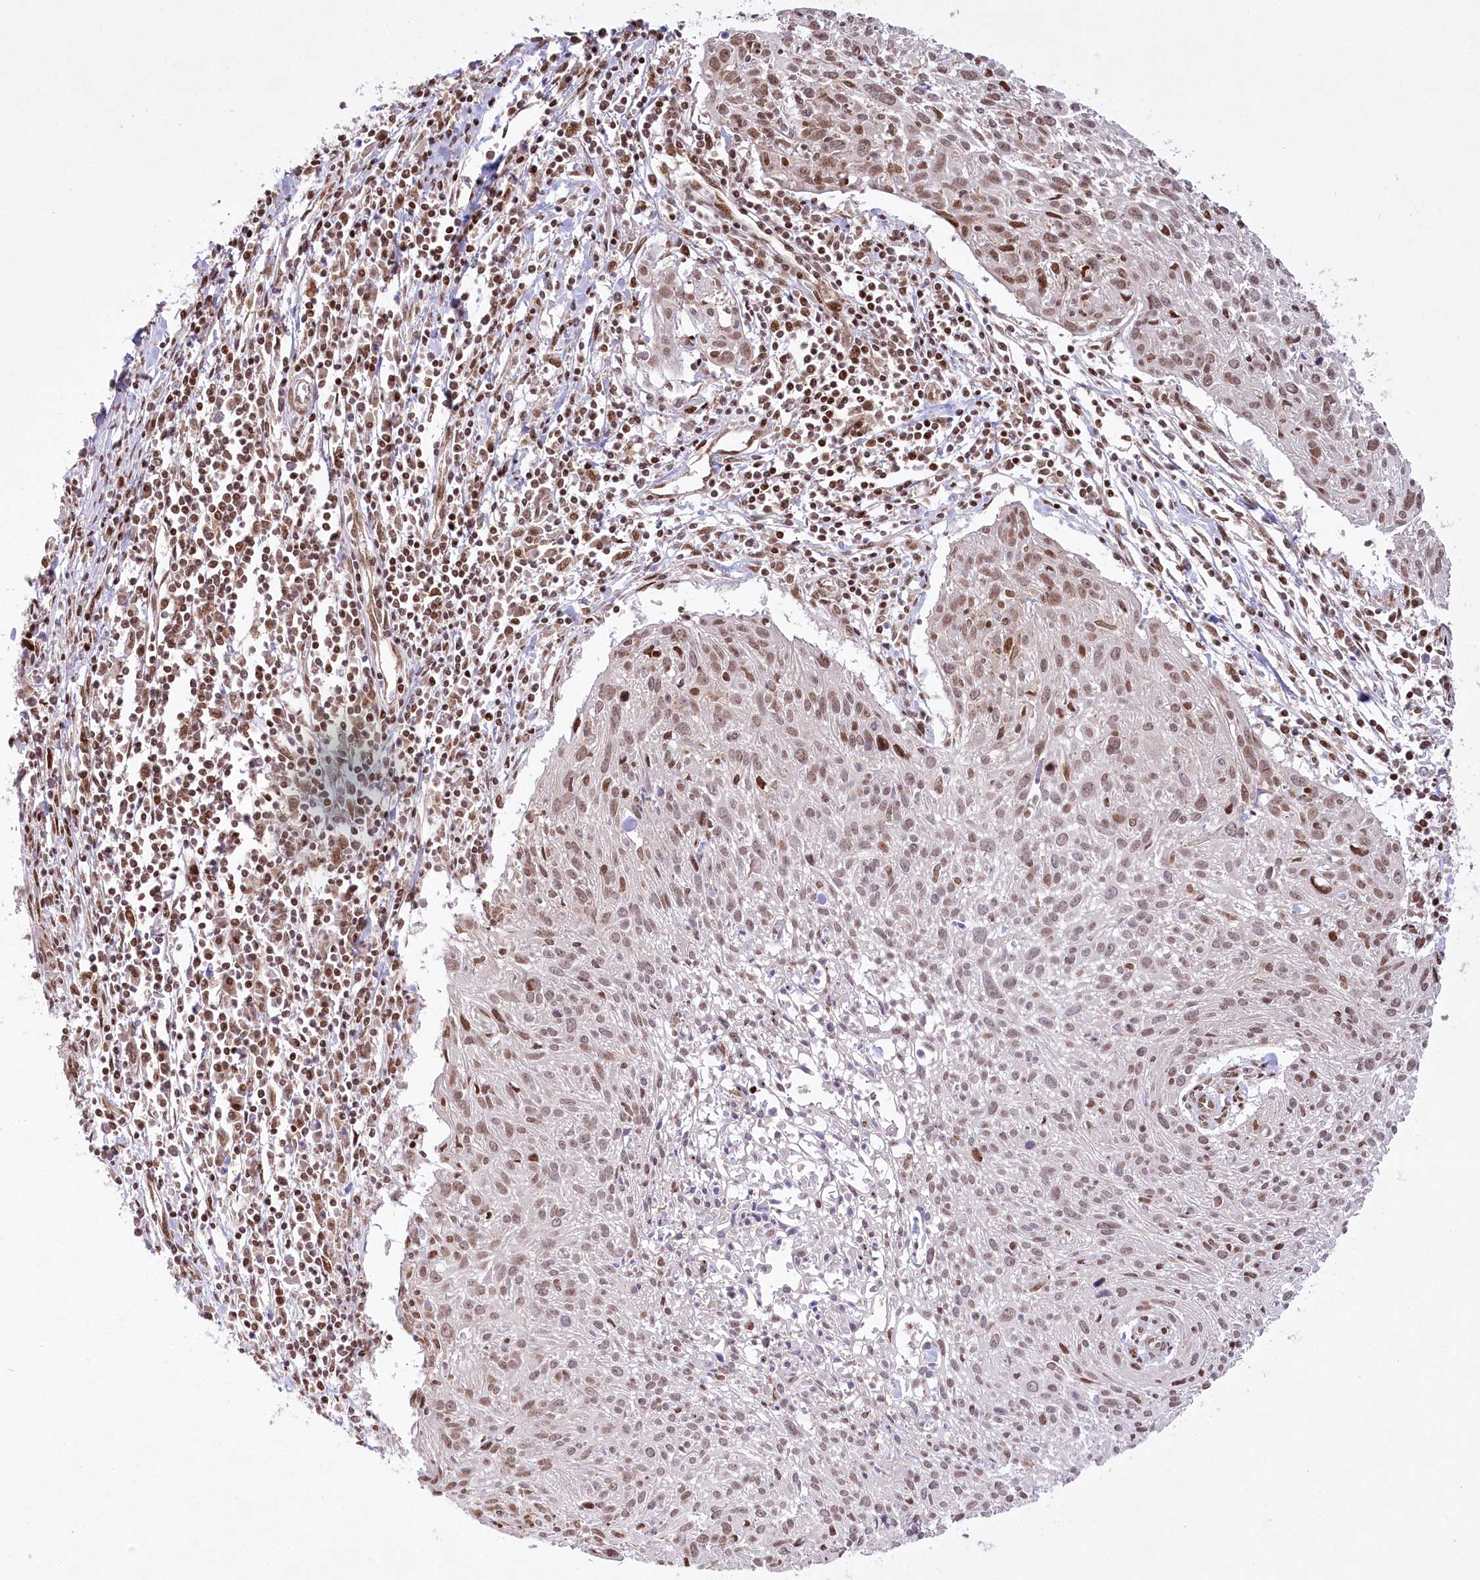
{"staining": {"intensity": "moderate", "quantity": ">75%", "location": "nuclear"}, "tissue": "cervical cancer", "cell_type": "Tumor cells", "image_type": "cancer", "snomed": [{"axis": "morphology", "description": "Squamous cell carcinoma, NOS"}, {"axis": "topography", "description": "Cervix"}], "caption": "IHC photomicrograph of squamous cell carcinoma (cervical) stained for a protein (brown), which demonstrates medium levels of moderate nuclear positivity in approximately >75% of tumor cells.", "gene": "PYURF", "patient": {"sex": "female", "age": 51}}